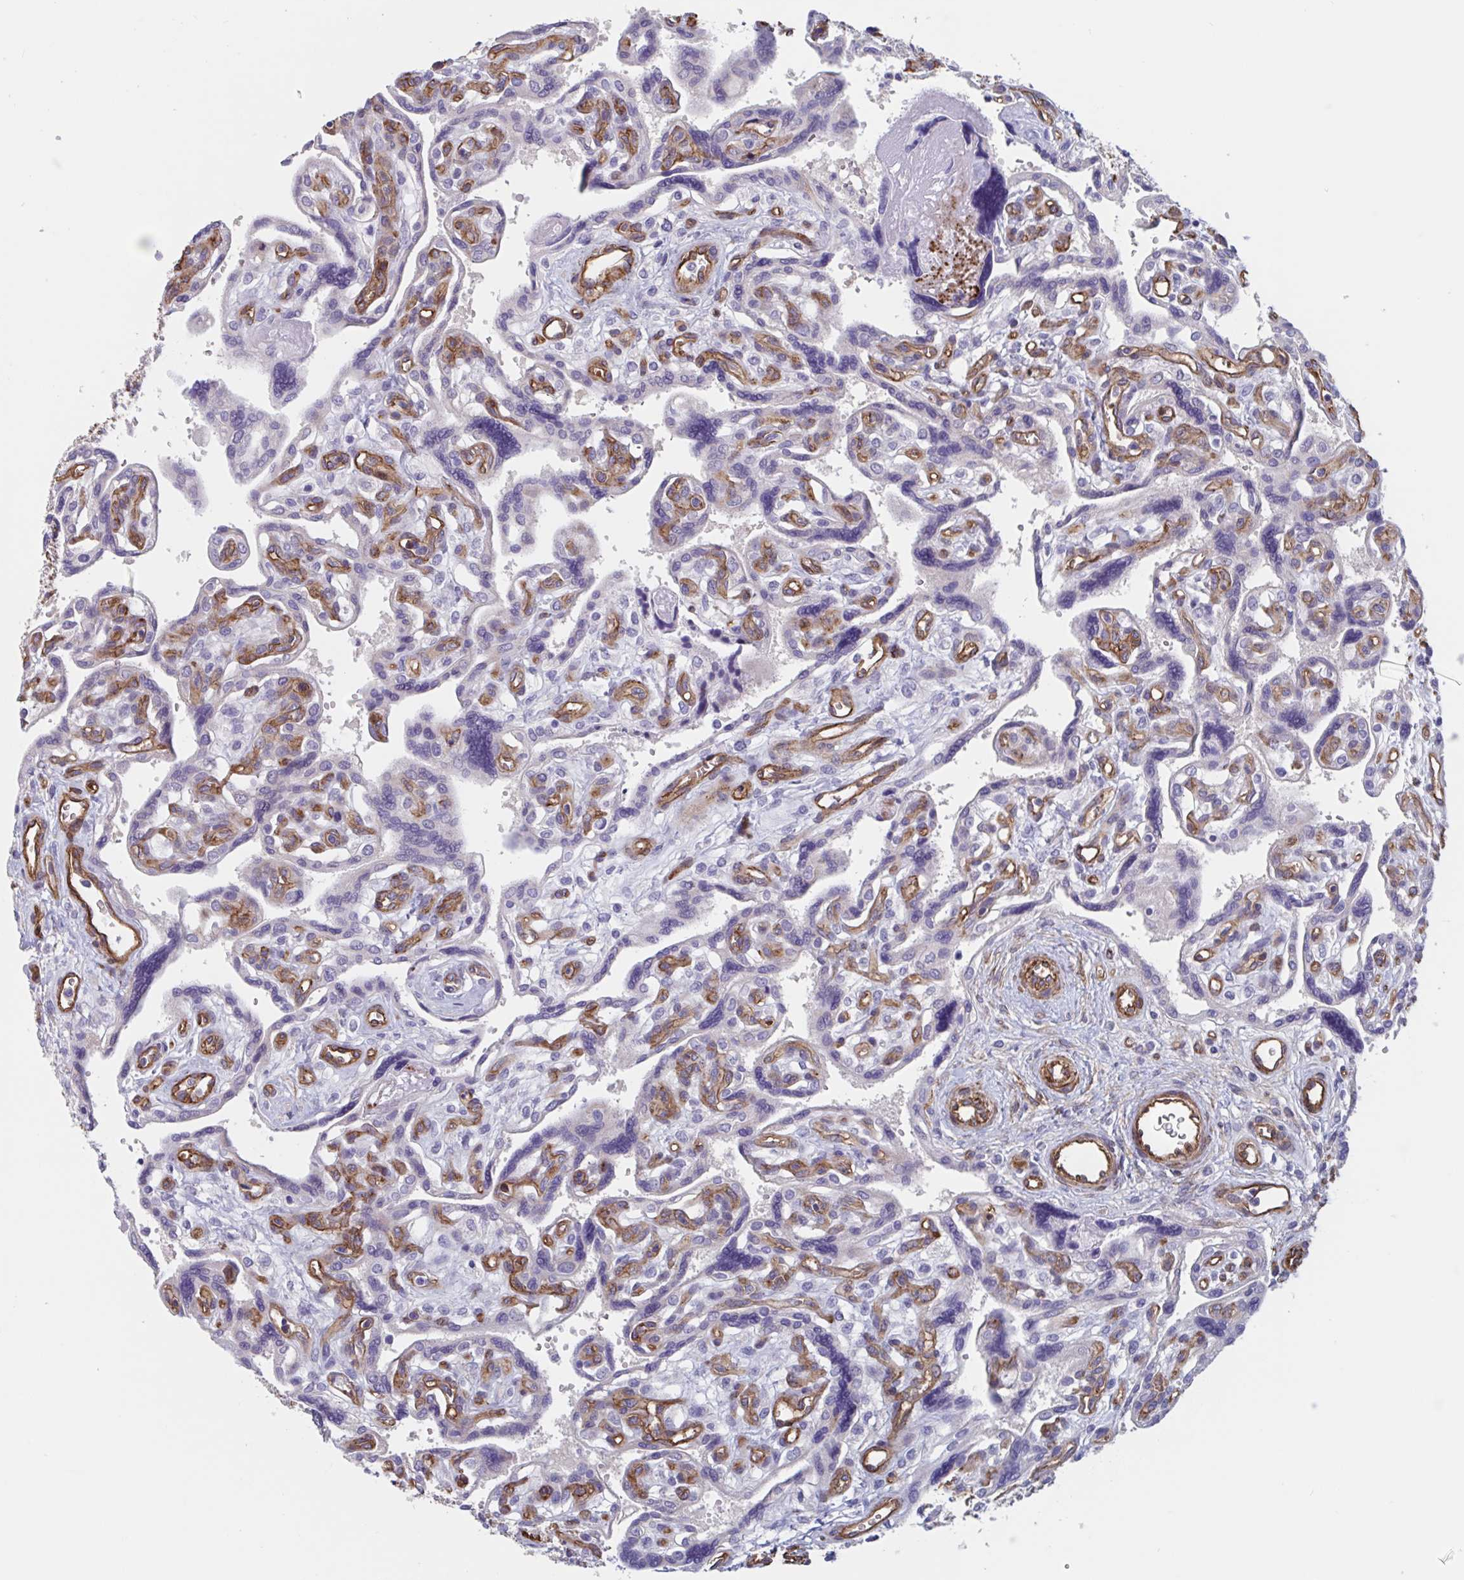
{"staining": {"intensity": "negative", "quantity": "none", "location": "none"}, "tissue": "placenta", "cell_type": "Trophoblastic cells", "image_type": "normal", "snomed": [{"axis": "morphology", "description": "Normal tissue, NOS"}, {"axis": "topography", "description": "Placenta"}], "caption": "High magnification brightfield microscopy of normal placenta stained with DAB (brown) and counterstained with hematoxylin (blue): trophoblastic cells show no significant expression.", "gene": "CITED4", "patient": {"sex": "female", "age": 39}}